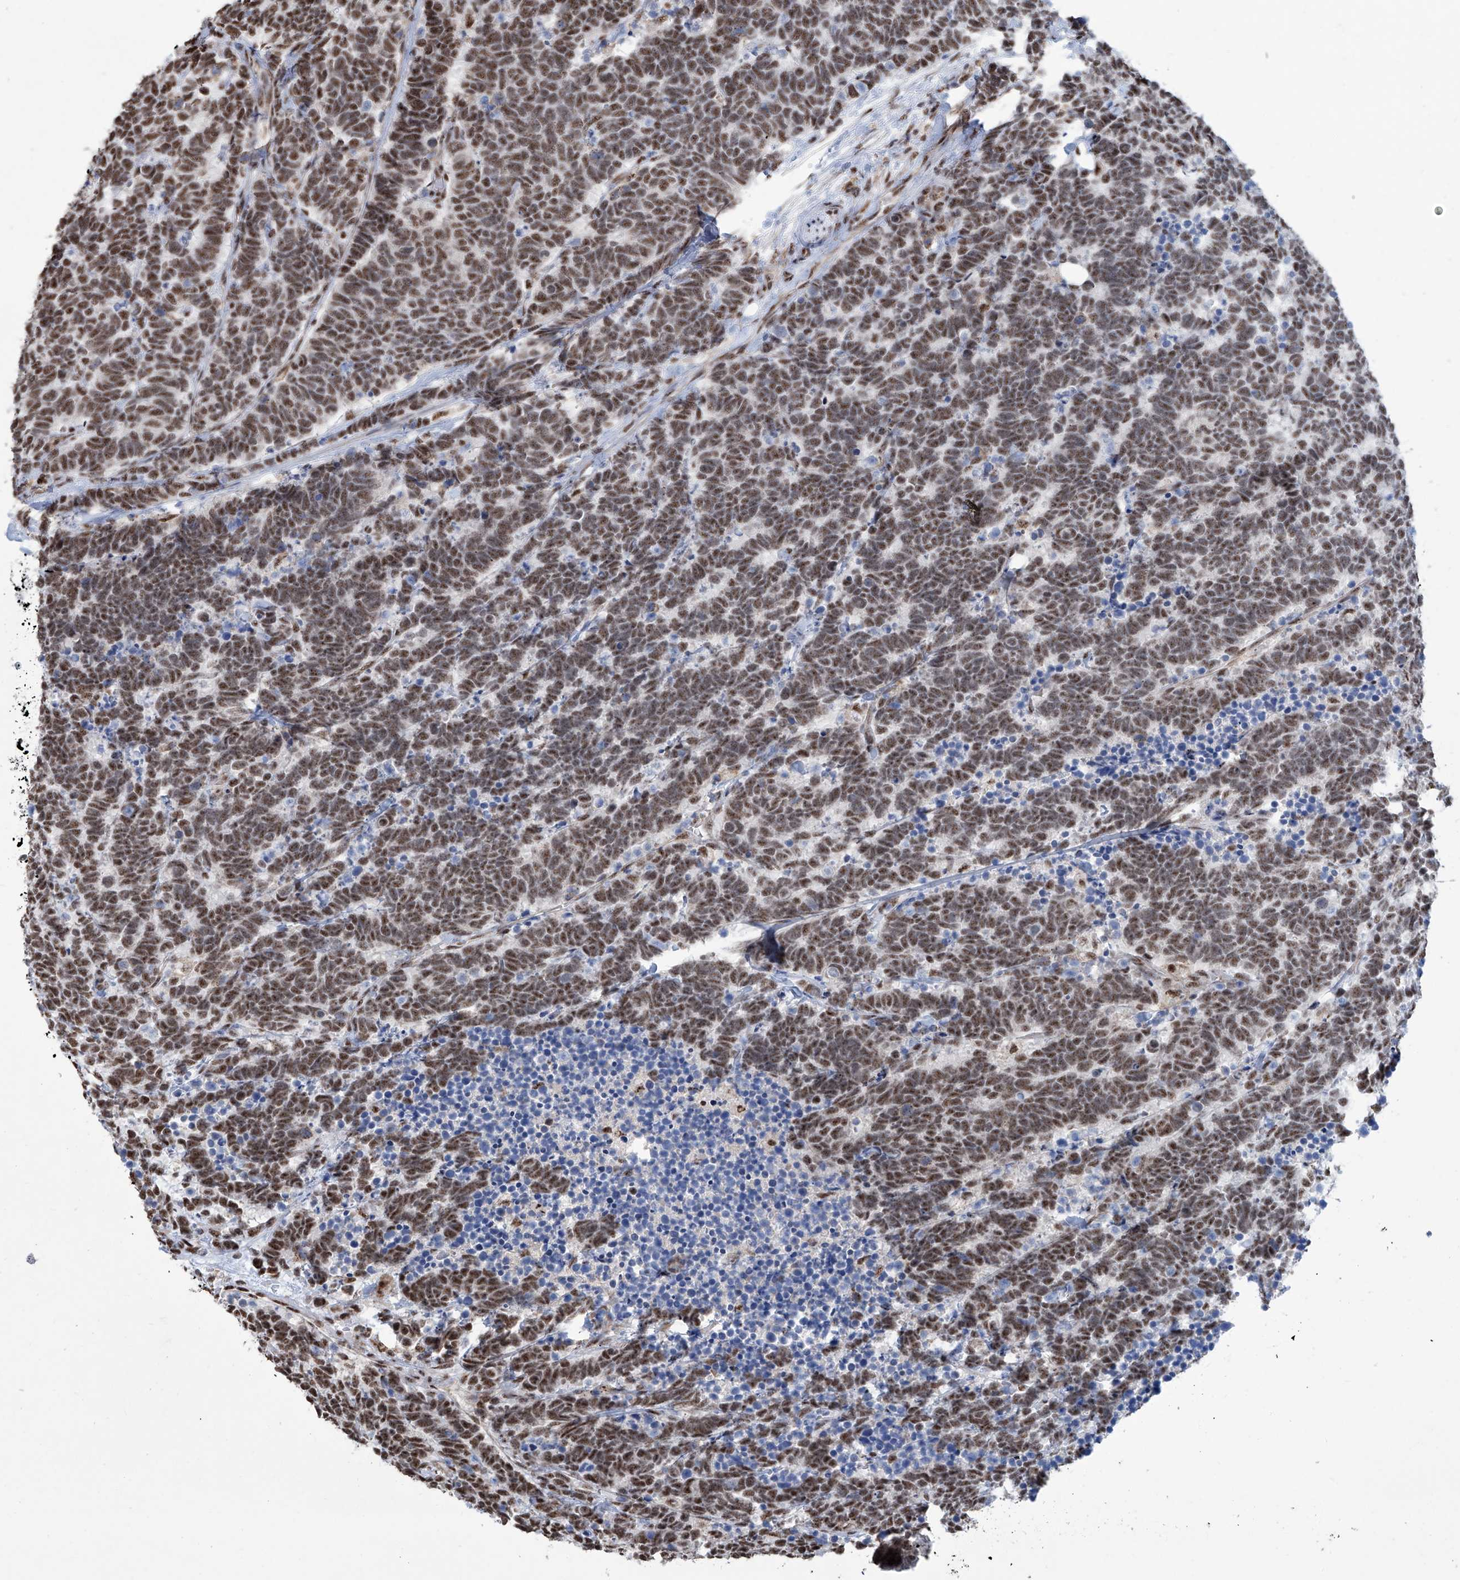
{"staining": {"intensity": "moderate", "quantity": ">75%", "location": "nuclear"}, "tissue": "carcinoid", "cell_type": "Tumor cells", "image_type": "cancer", "snomed": [{"axis": "morphology", "description": "Carcinoma, NOS"}, {"axis": "morphology", "description": "Carcinoid, malignant, NOS"}, {"axis": "topography", "description": "Urinary bladder"}], "caption": "Human carcinoid stained for a protein (brown) displays moderate nuclear positive staining in approximately >75% of tumor cells.", "gene": "FBXL4", "patient": {"sex": "male", "age": 57}}